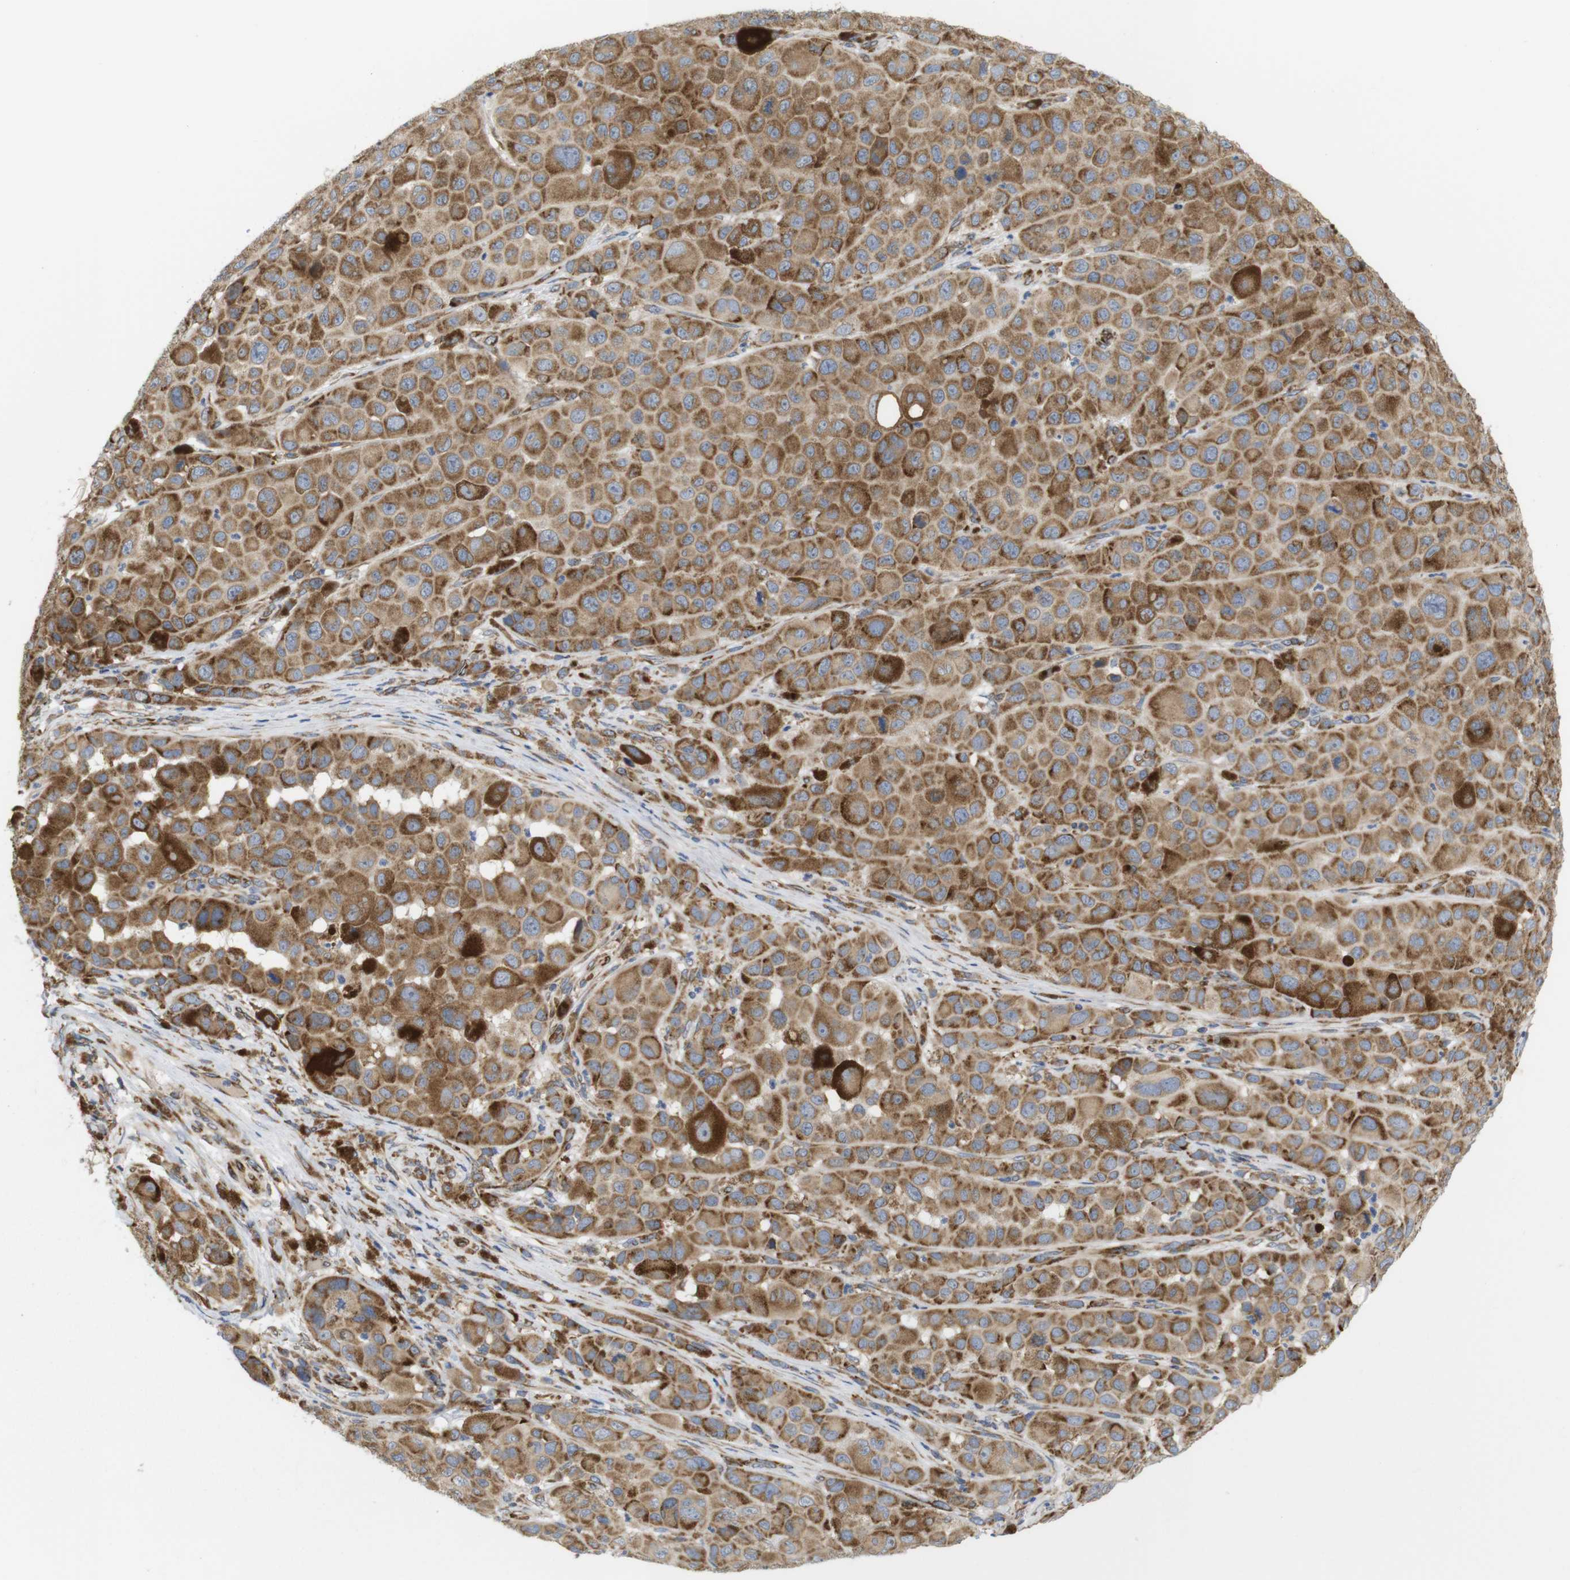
{"staining": {"intensity": "moderate", "quantity": ">75%", "location": "cytoplasmic/membranous"}, "tissue": "melanoma", "cell_type": "Tumor cells", "image_type": "cancer", "snomed": [{"axis": "morphology", "description": "Malignant melanoma, NOS"}, {"axis": "topography", "description": "Skin"}], "caption": "Malignant melanoma stained with a brown dye demonstrates moderate cytoplasmic/membranous positive positivity in about >75% of tumor cells.", "gene": "PCNX2", "patient": {"sex": "male", "age": 96}}